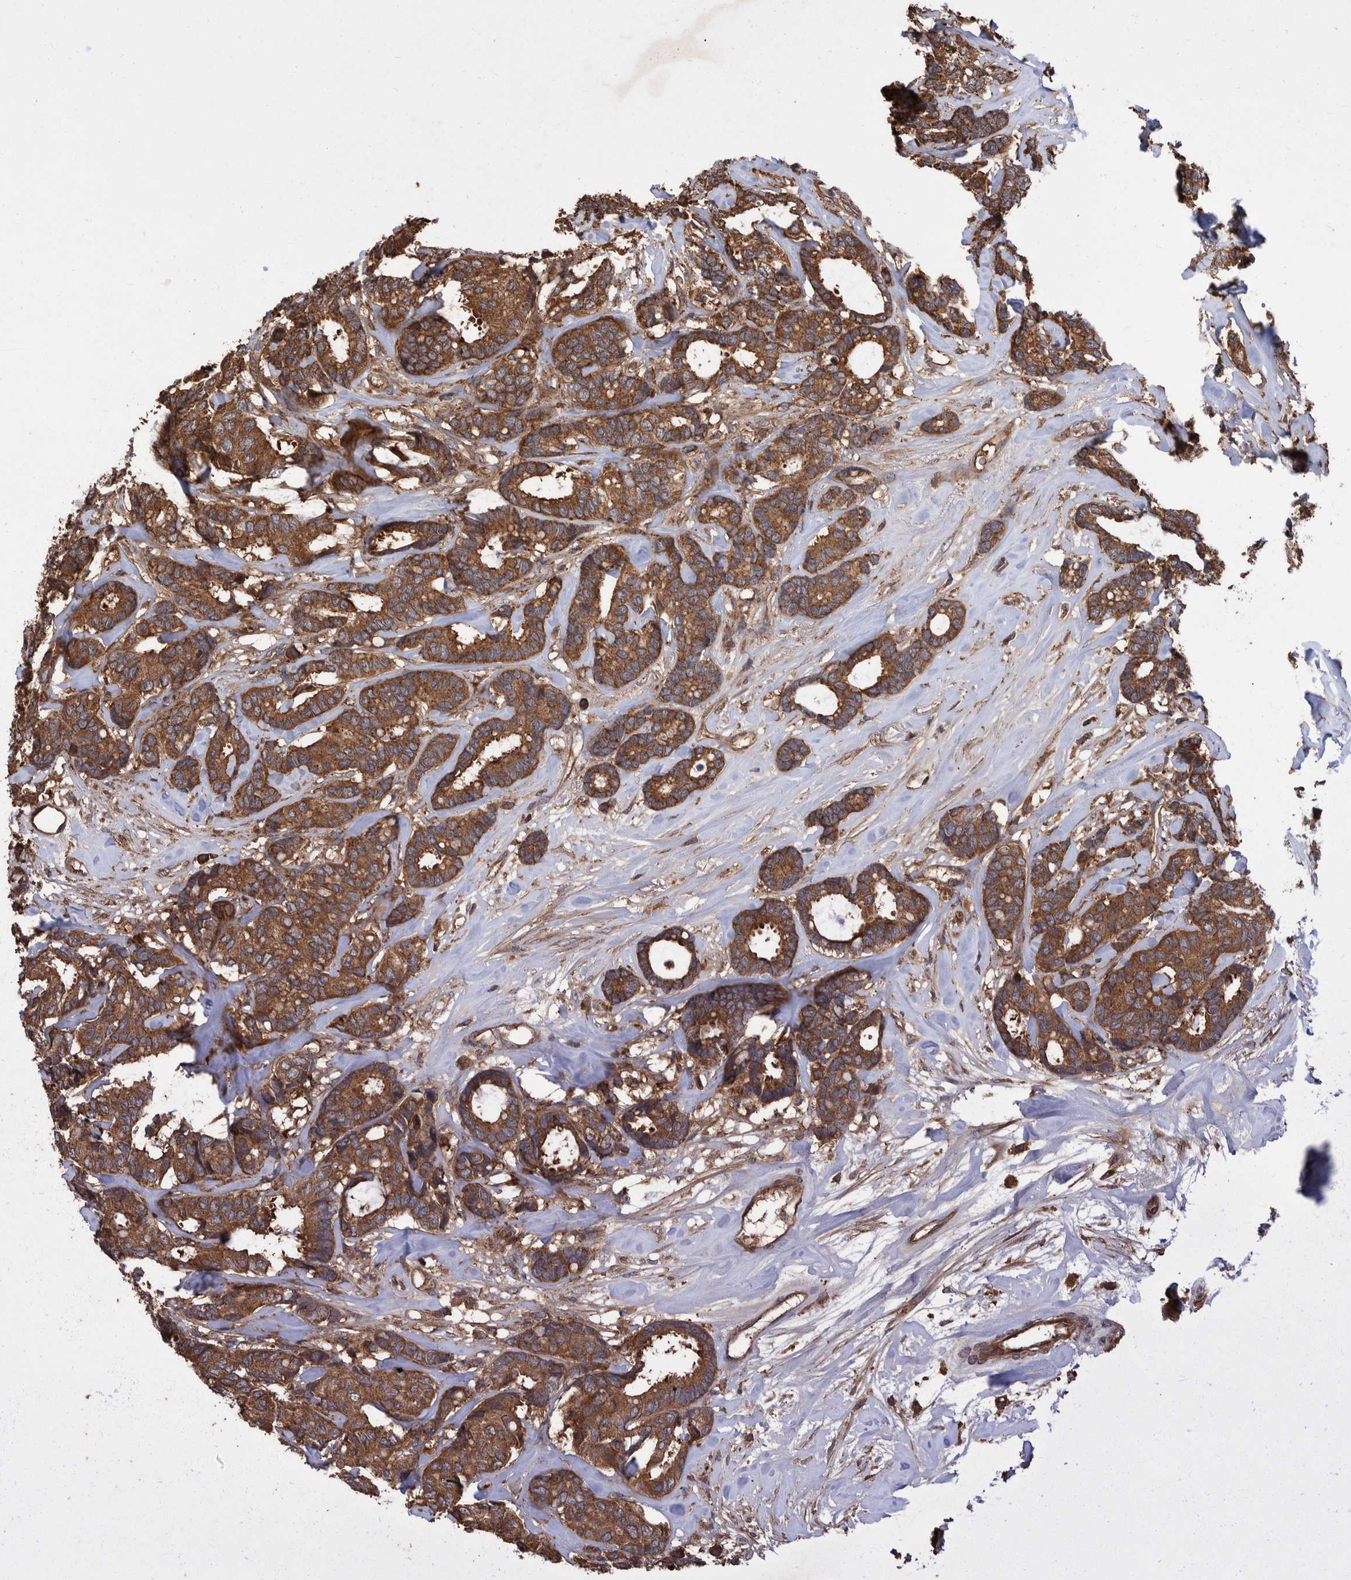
{"staining": {"intensity": "moderate", "quantity": ">75%", "location": "cytoplasmic/membranous"}, "tissue": "breast cancer", "cell_type": "Tumor cells", "image_type": "cancer", "snomed": [{"axis": "morphology", "description": "Duct carcinoma"}, {"axis": "topography", "description": "Breast"}], "caption": "This image exhibits breast cancer stained with IHC to label a protein in brown. The cytoplasmic/membranous of tumor cells show moderate positivity for the protein. Nuclei are counter-stained blue.", "gene": "VBP1", "patient": {"sex": "female", "age": 87}}